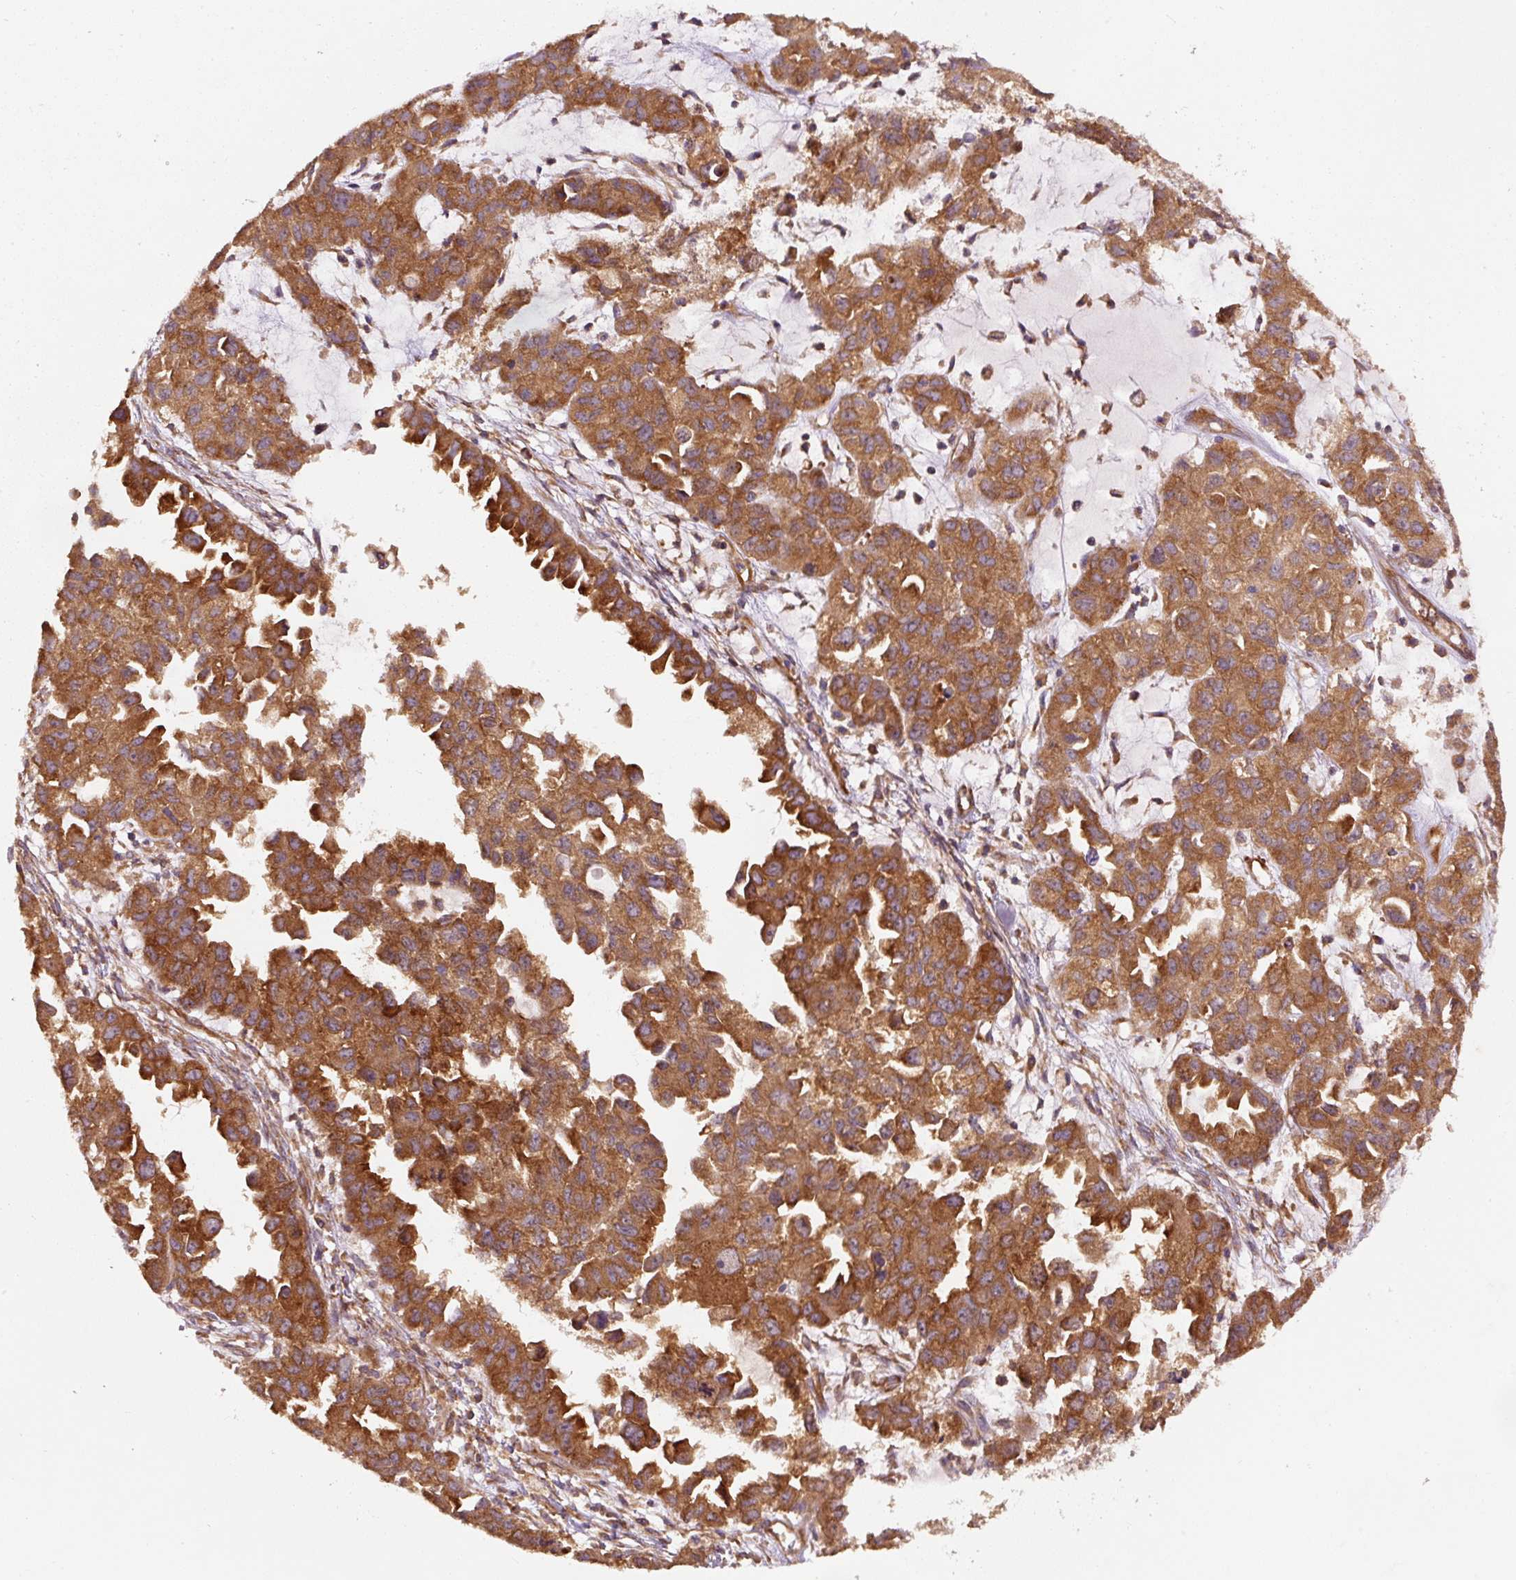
{"staining": {"intensity": "strong", "quantity": ">75%", "location": "cytoplasmic/membranous"}, "tissue": "ovarian cancer", "cell_type": "Tumor cells", "image_type": "cancer", "snomed": [{"axis": "morphology", "description": "Cystadenocarcinoma, serous, NOS"}, {"axis": "topography", "description": "Ovary"}], "caption": "Immunohistochemistry of ovarian serous cystadenocarcinoma demonstrates high levels of strong cytoplasmic/membranous positivity in about >75% of tumor cells.", "gene": "EIF2S2", "patient": {"sex": "female", "age": 84}}